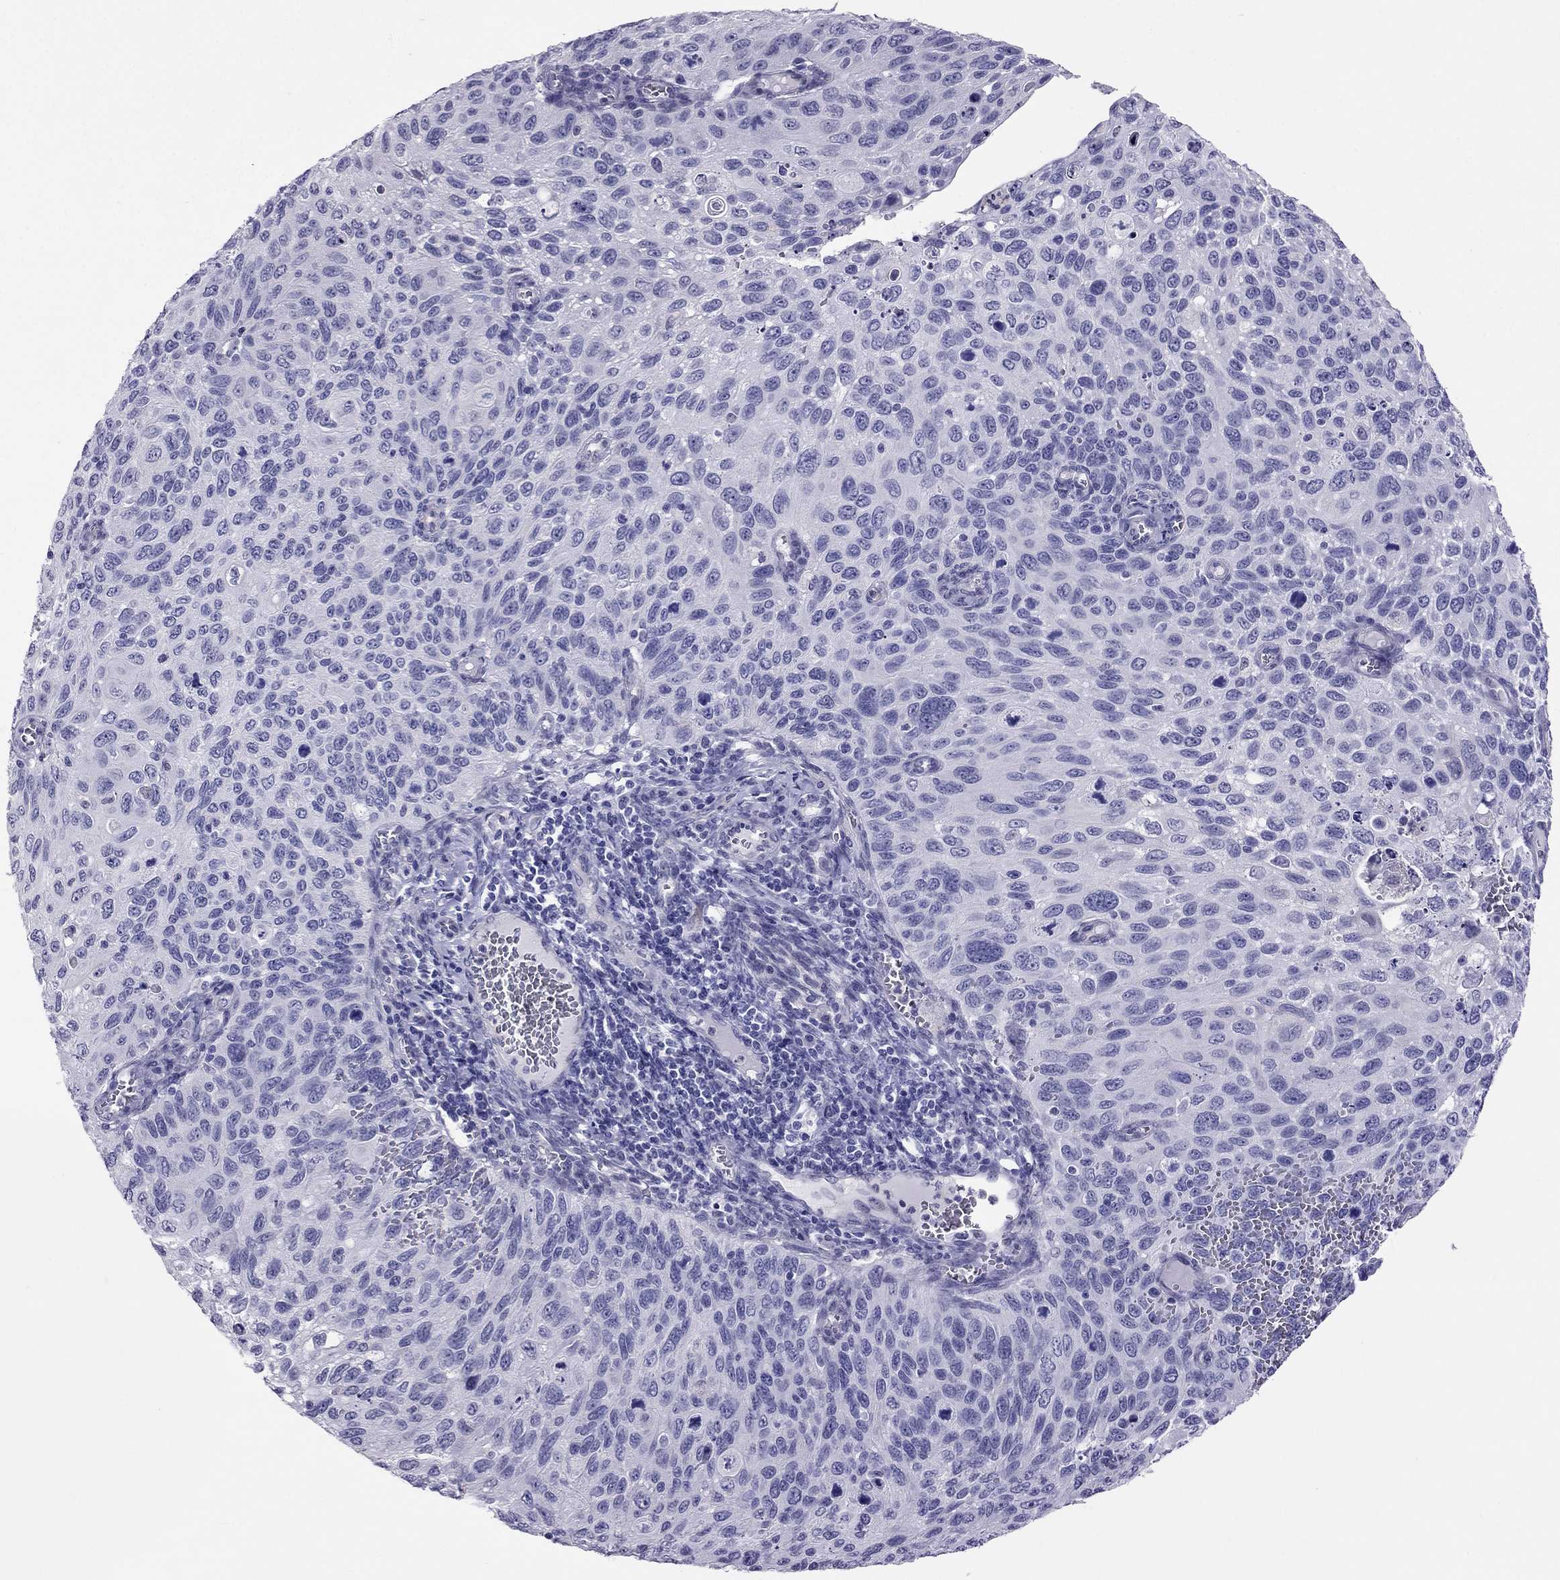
{"staining": {"intensity": "negative", "quantity": "none", "location": "none"}, "tissue": "cervical cancer", "cell_type": "Tumor cells", "image_type": "cancer", "snomed": [{"axis": "morphology", "description": "Squamous cell carcinoma, NOS"}, {"axis": "topography", "description": "Cervix"}], "caption": "The photomicrograph displays no staining of tumor cells in cervical cancer (squamous cell carcinoma).", "gene": "CROCC2", "patient": {"sex": "female", "age": 70}}